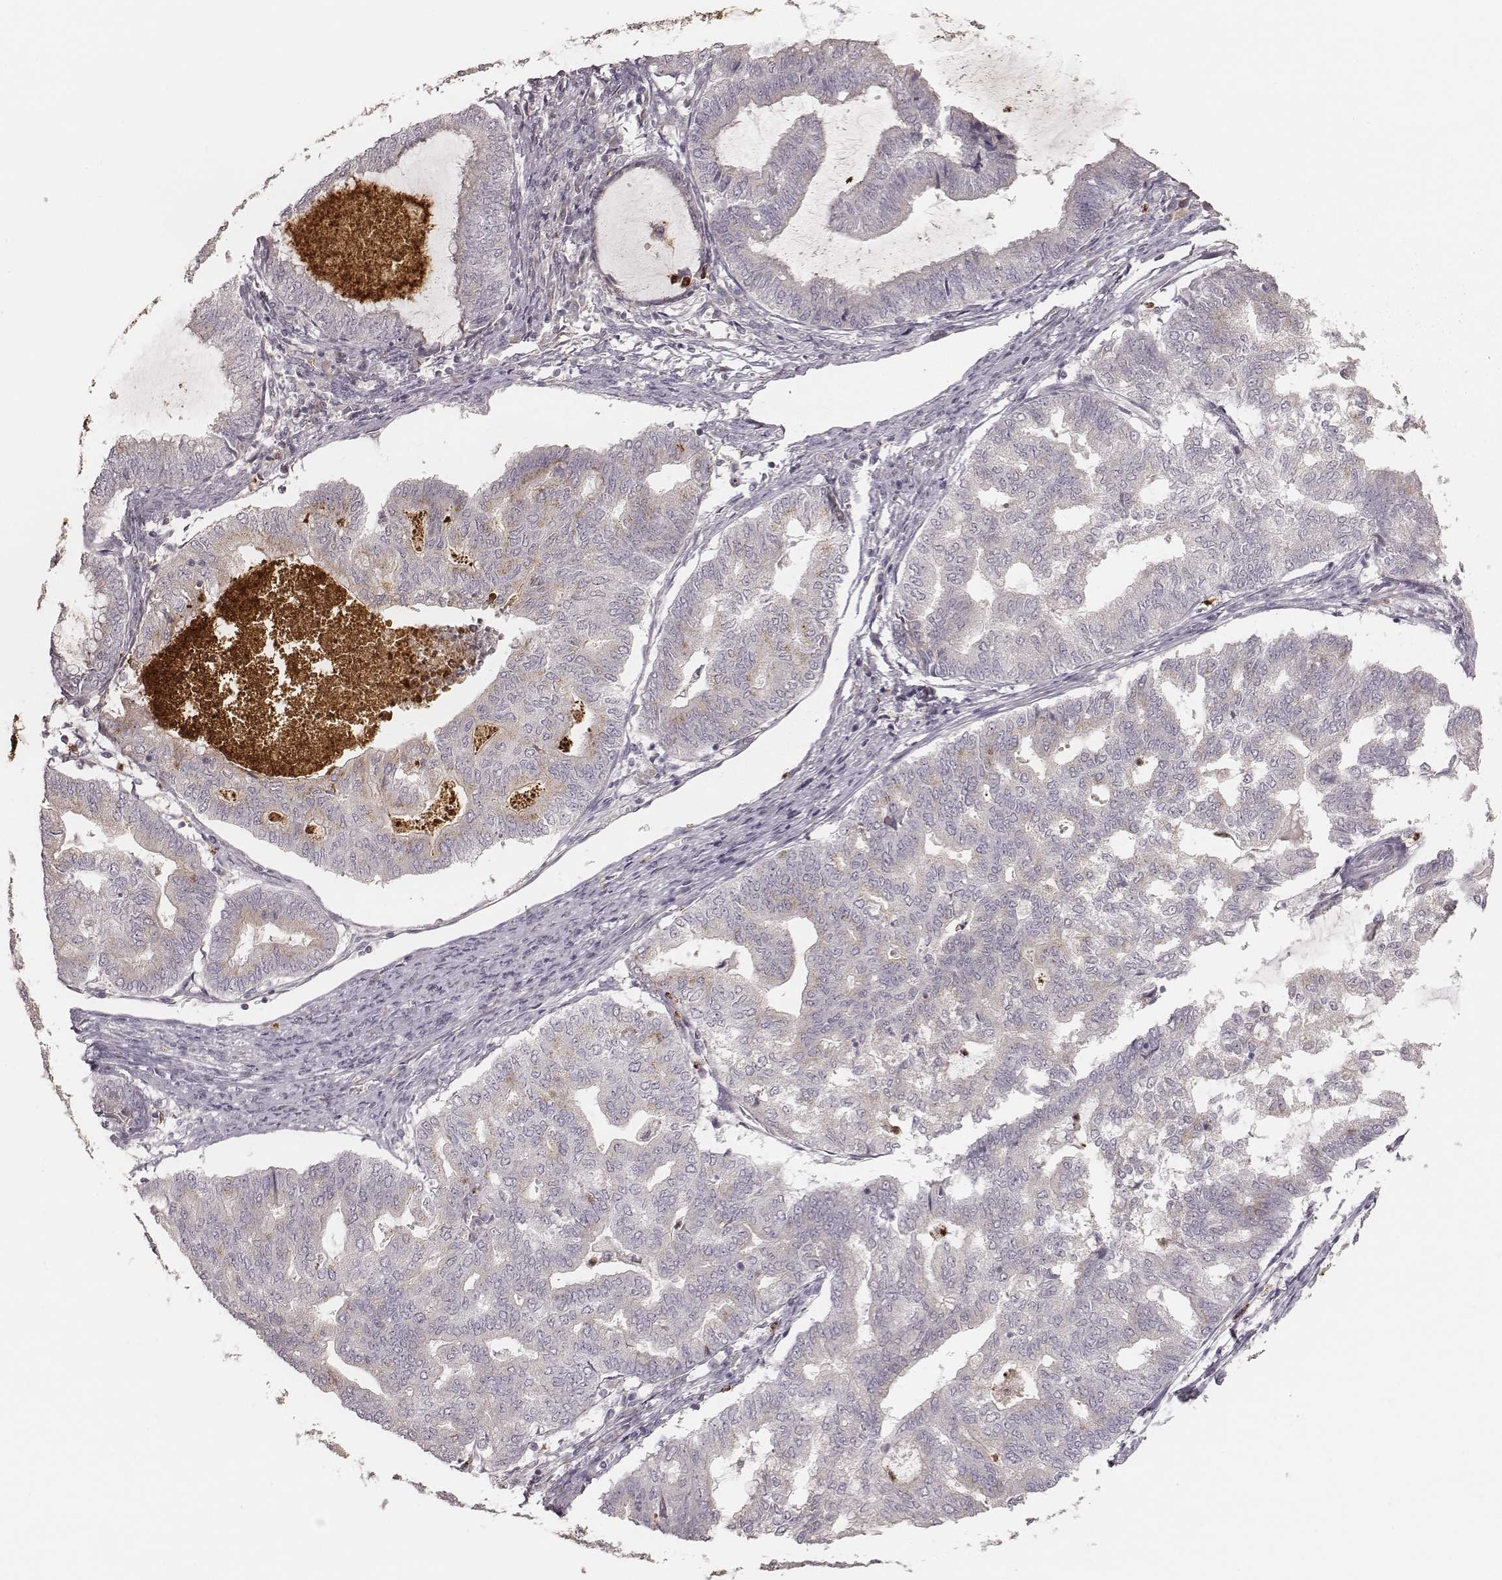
{"staining": {"intensity": "negative", "quantity": "none", "location": "none"}, "tissue": "endometrial cancer", "cell_type": "Tumor cells", "image_type": "cancer", "snomed": [{"axis": "morphology", "description": "Adenocarcinoma, NOS"}, {"axis": "topography", "description": "Endometrium"}], "caption": "Immunohistochemistry histopathology image of adenocarcinoma (endometrial) stained for a protein (brown), which displays no positivity in tumor cells.", "gene": "ABCA7", "patient": {"sex": "female", "age": 79}}